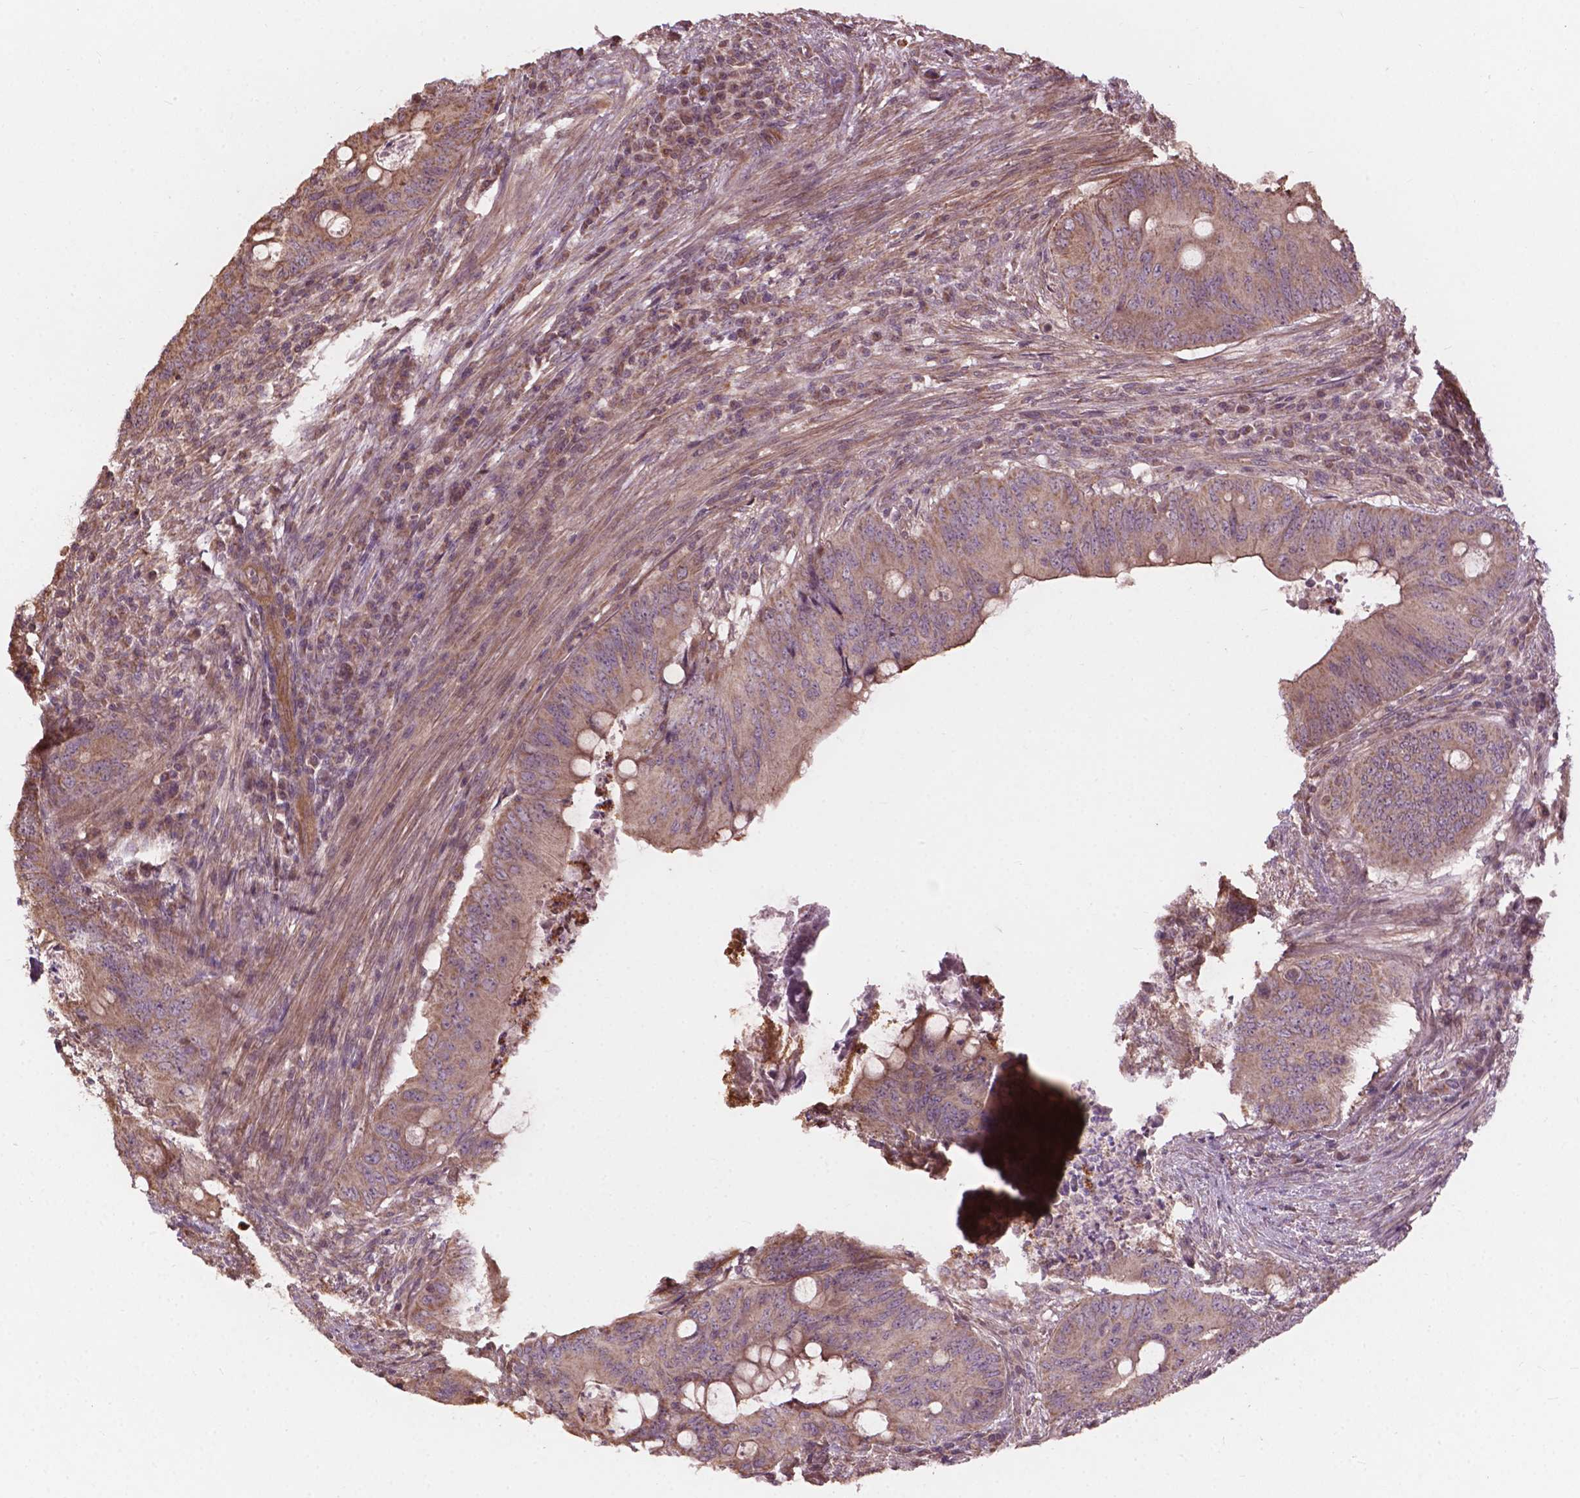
{"staining": {"intensity": "moderate", "quantity": ">75%", "location": "cytoplasmic/membranous"}, "tissue": "colorectal cancer", "cell_type": "Tumor cells", "image_type": "cancer", "snomed": [{"axis": "morphology", "description": "Adenocarcinoma, NOS"}, {"axis": "topography", "description": "Colon"}], "caption": "This photomicrograph shows IHC staining of human adenocarcinoma (colorectal), with medium moderate cytoplasmic/membranous expression in approximately >75% of tumor cells.", "gene": "CDC42BPA", "patient": {"sex": "female", "age": 74}}